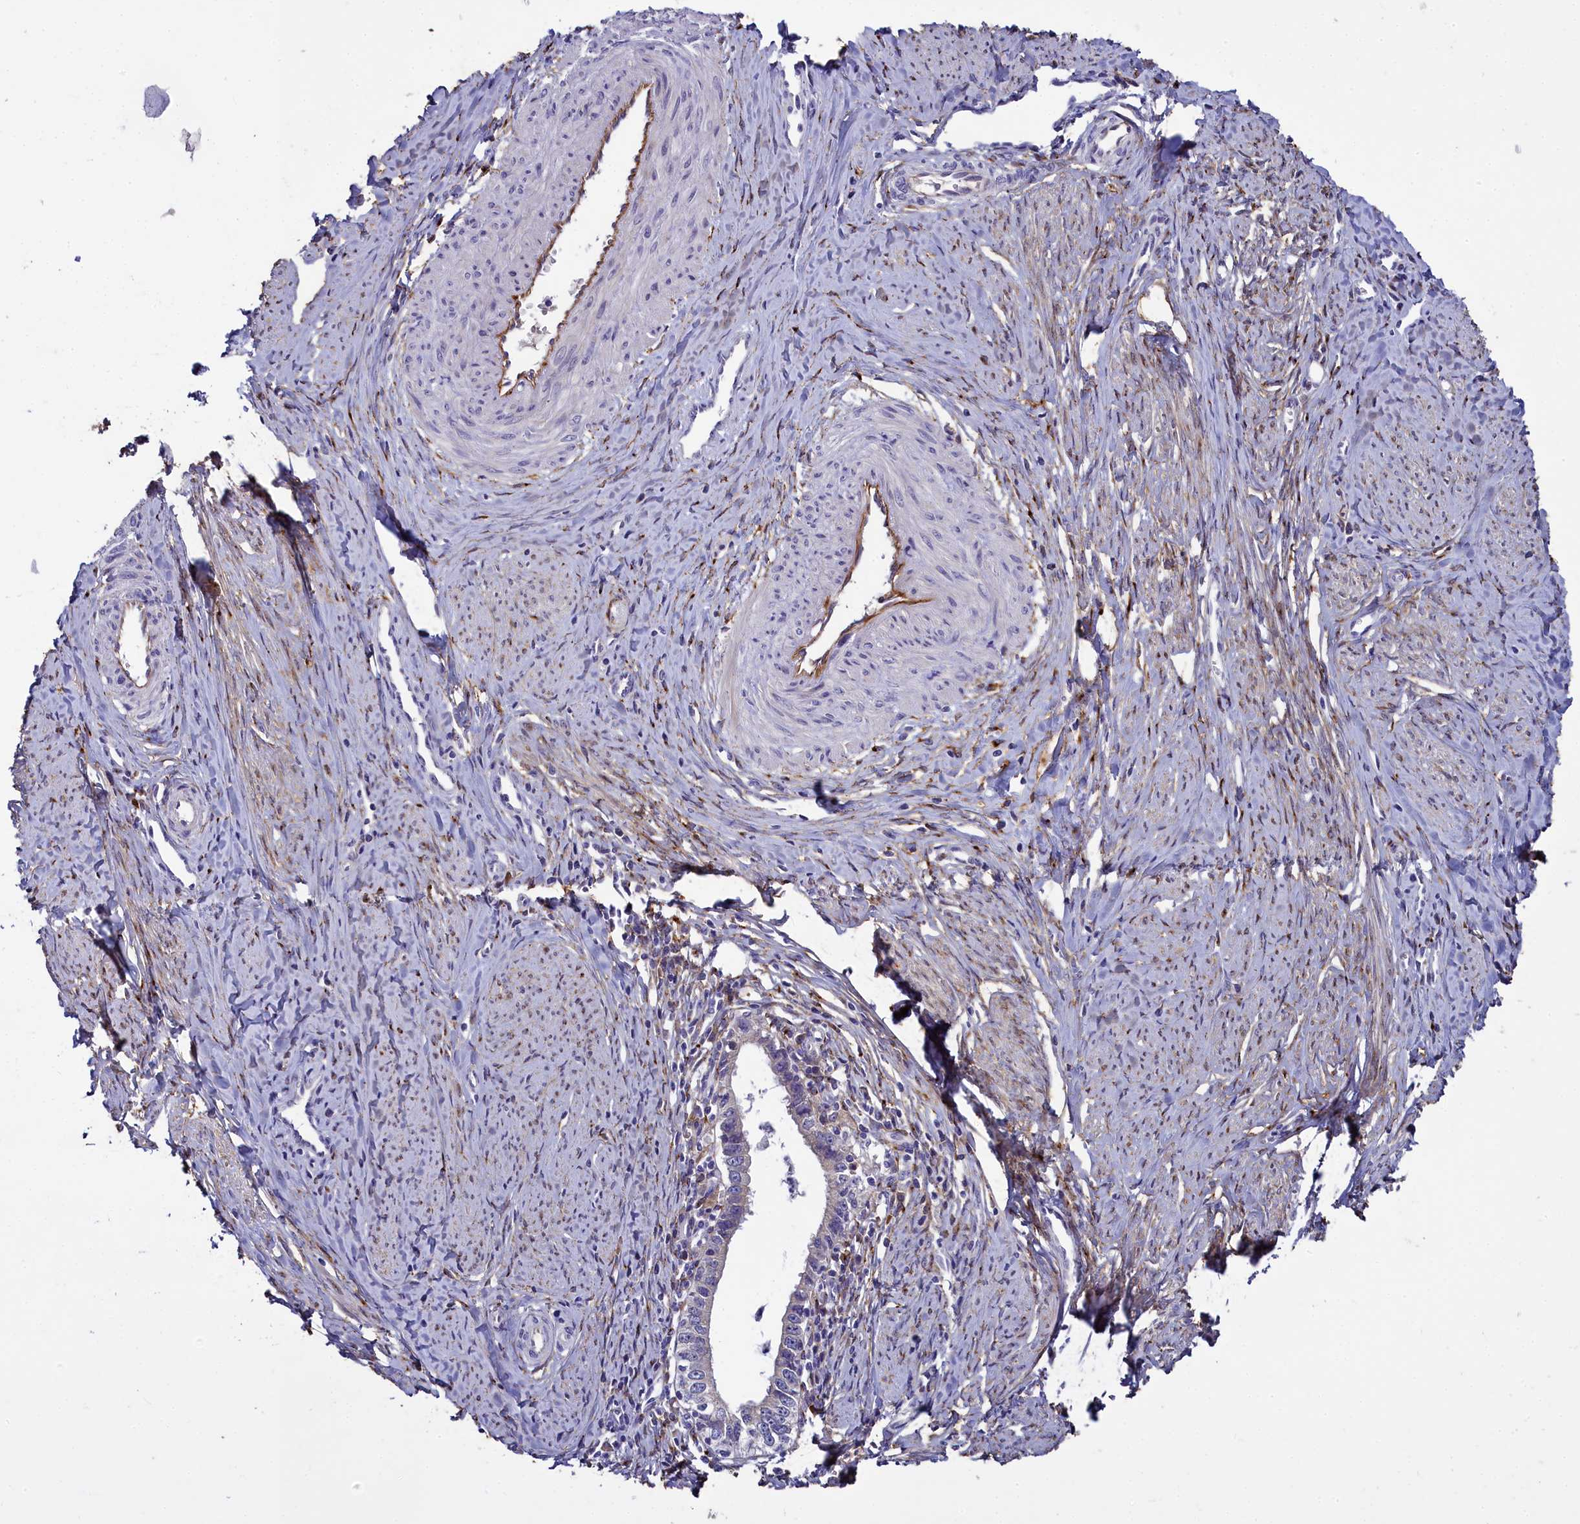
{"staining": {"intensity": "negative", "quantity": "none", "location": "none"}, "tissue": "cervical cancer", "cell_type": "Tumor cells", "image_type": "cancer", "snomed": [{"axis": "morphology", "description": "Adenocarcinoma, NOS"}, {"axis": "topography", "description": "Cervix"}], "caption": "Image shows no significant protein staining in tumor cells of cervical cancer.", "gene": "MRC2", "patient": {"sex": "female", "age": 36}}